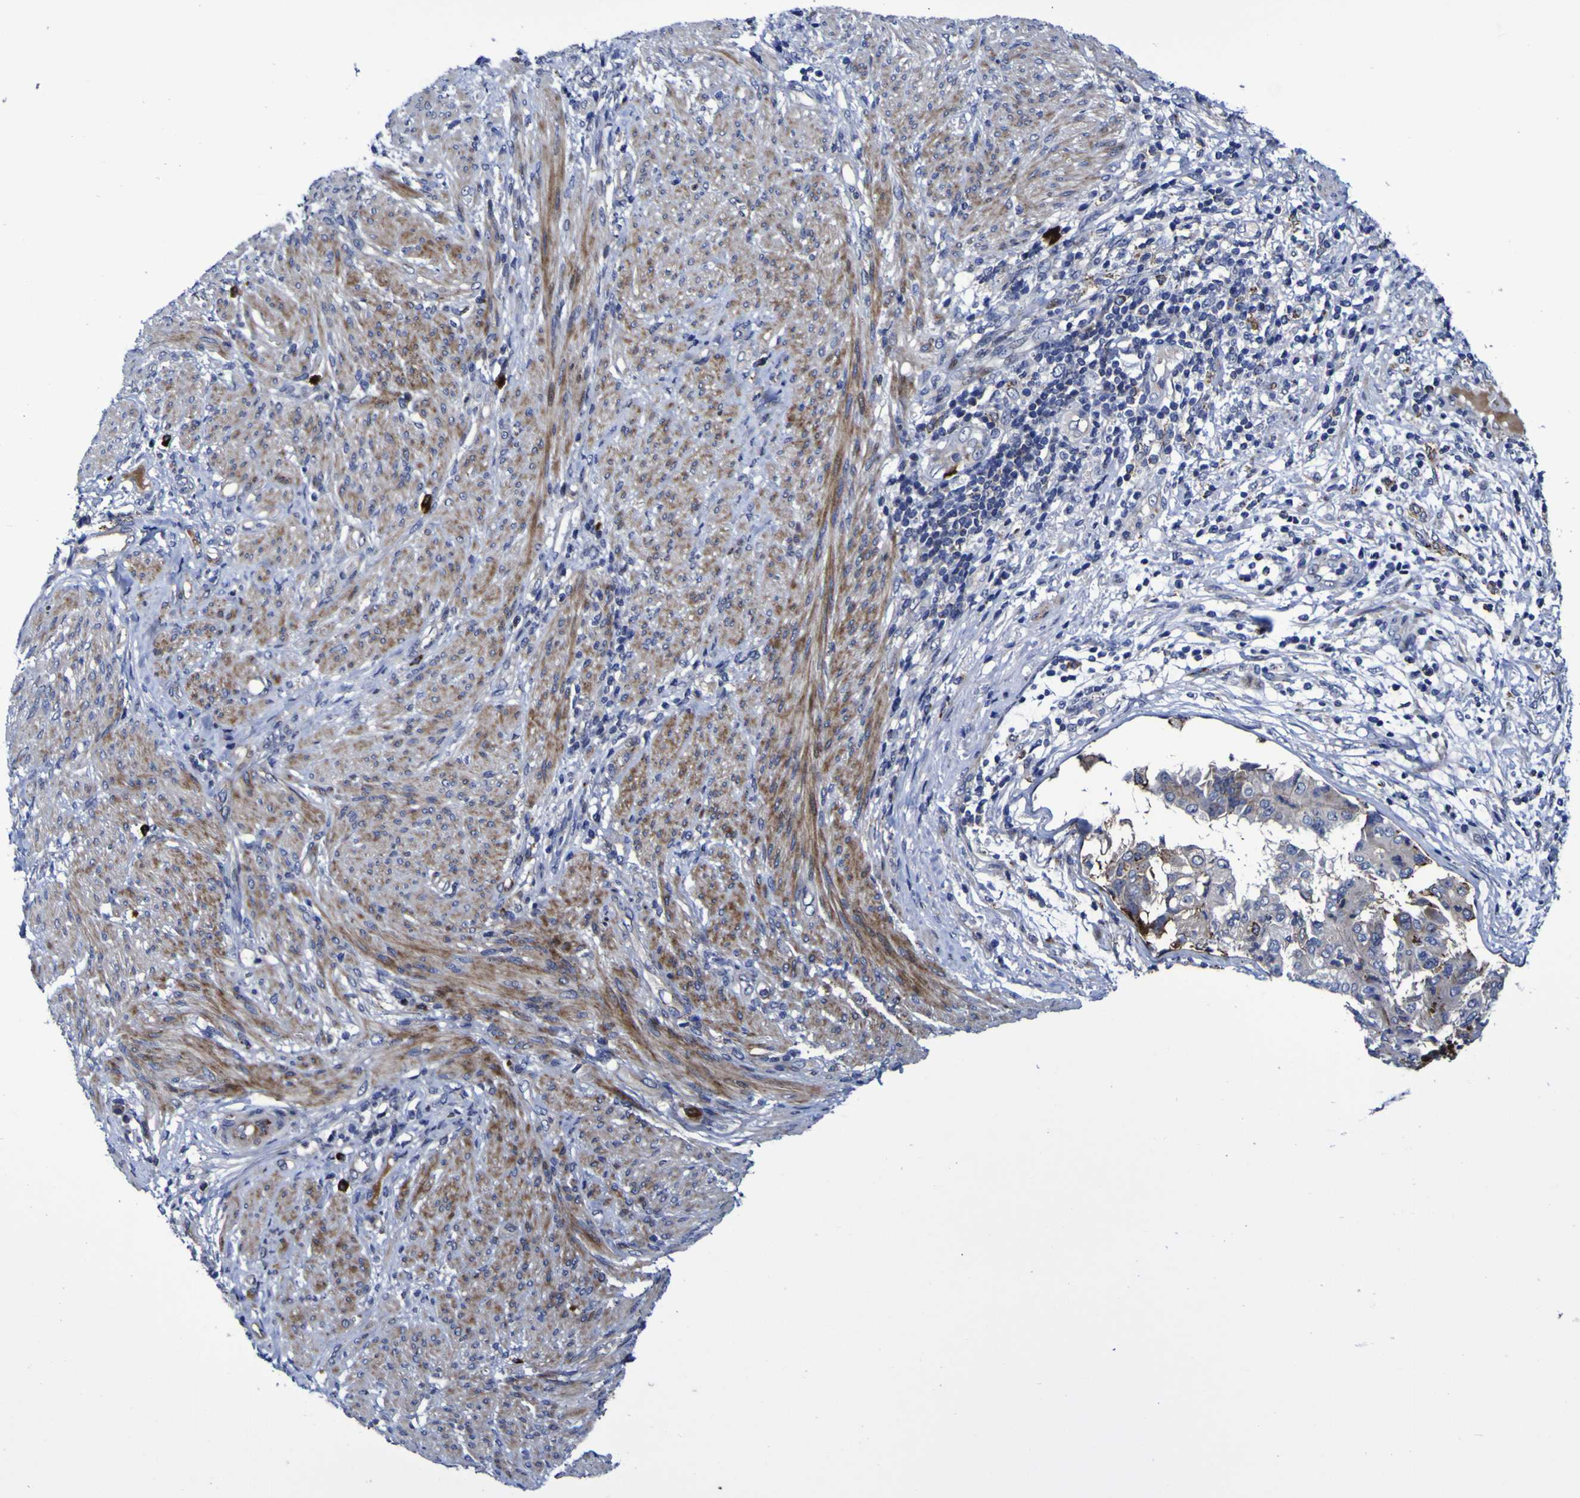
{"staining": {"intensity": "weak", "quantity": ">75%", "location": "cytoplasmic/membranous"}, "tissue": "endometrial cancer", "cell_type": "Tumor cells", "image_type": "cancer", "snomed": [{"axis": "morphology", "description": "Adenocarcinoma, NOS"}, {"axis": "topography", "description": "Endometrium"}], "caption": "Approximately >75% of tumor cells in endometrial adenocarcinoma show weak cytoplasmic/membranous protein positivity as visualized by brown immunohistochemical staining.", "gene": "MGLL", "patient": {"sex": "female", "age": 85}}